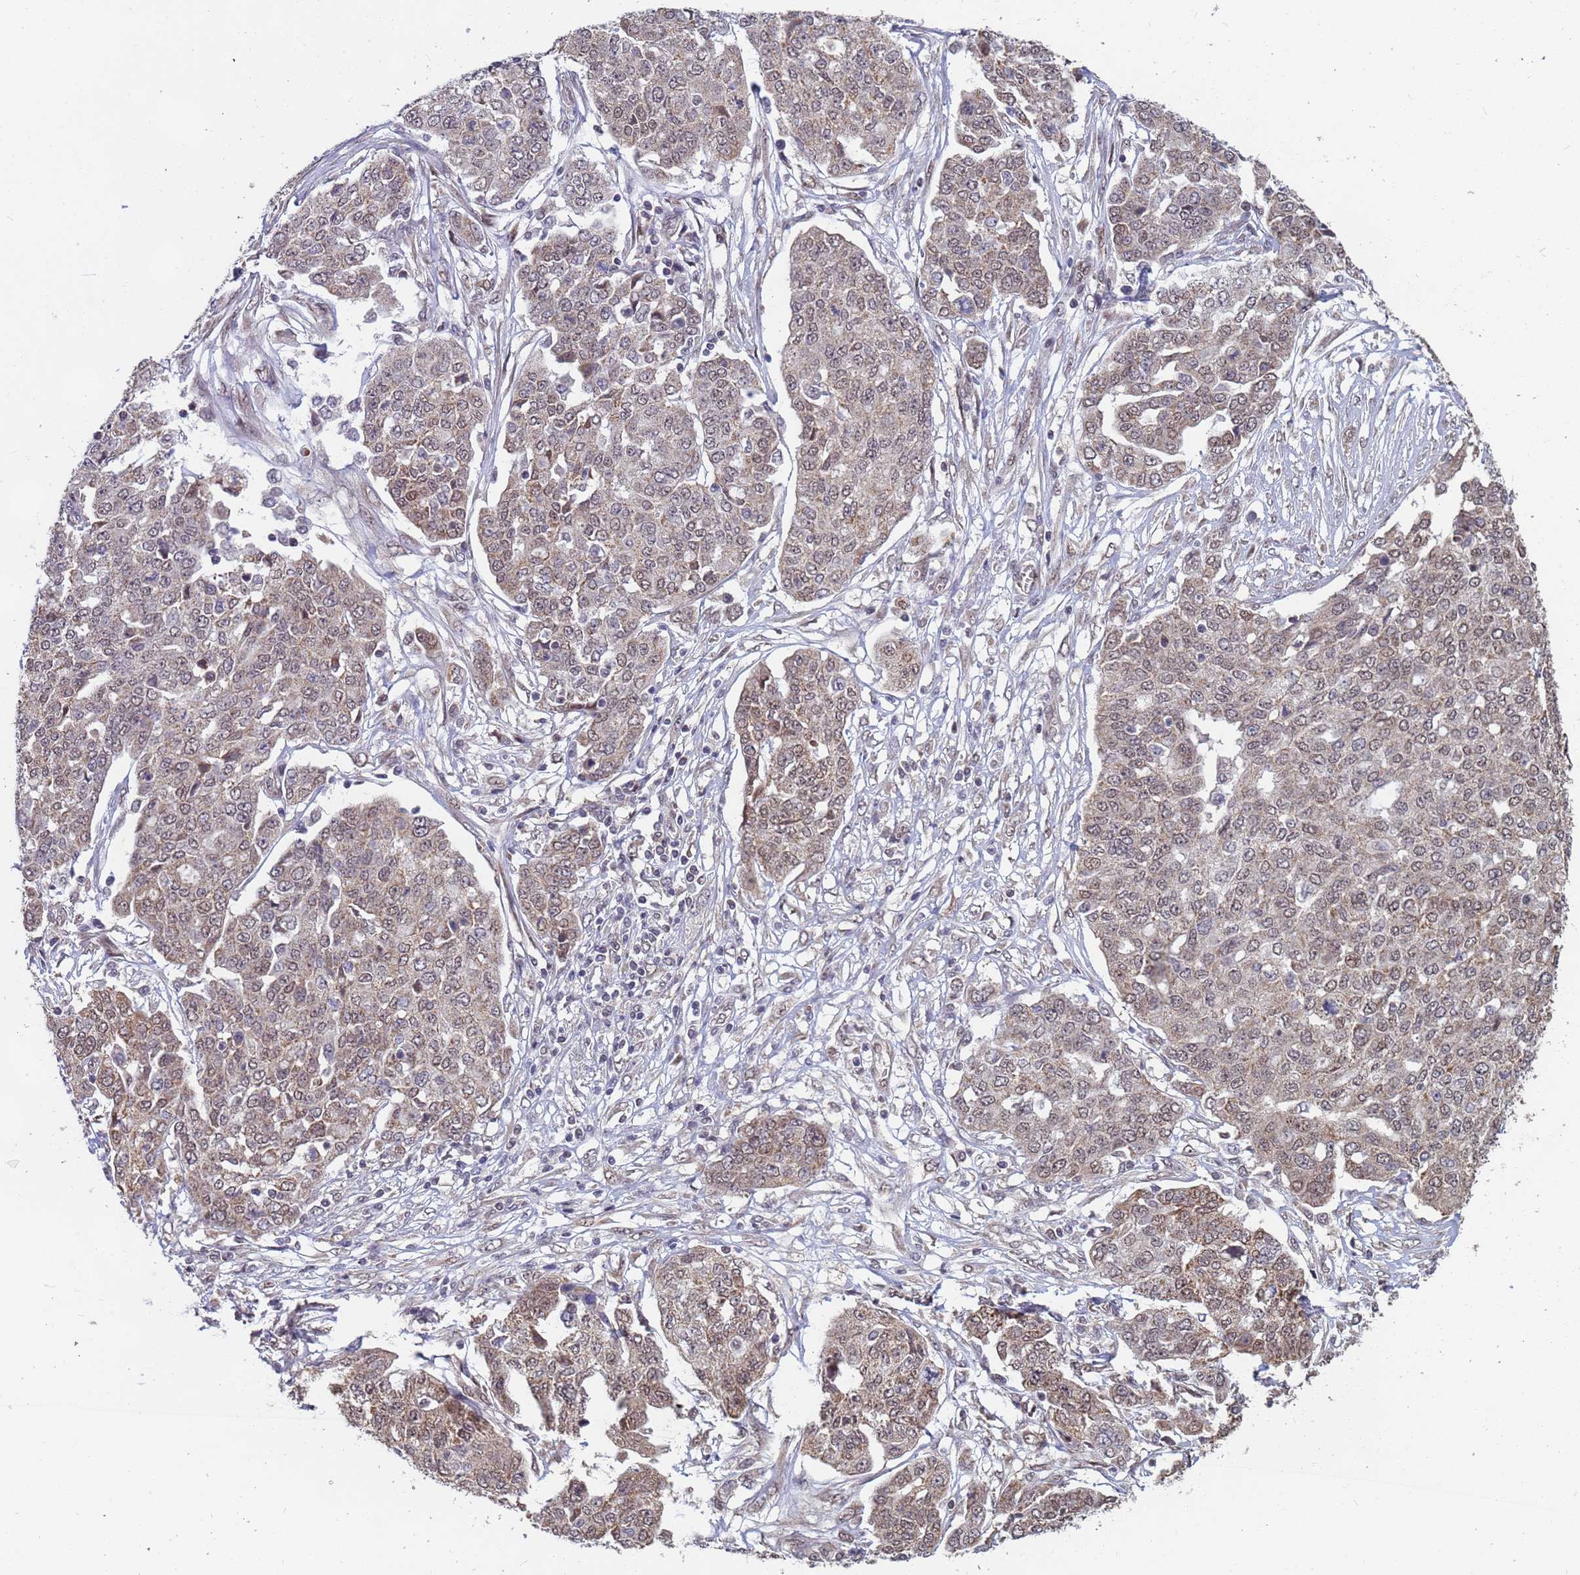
{"staining": {"intensity": "weak", "quantity": "25%-75%", "location": "cytoplasmic/membranous,nuclear"}, "tissue": "ovarian cancer", "cell_type": "Tumor cells", "image_type": "cancer", "snomed": [{"axis": "morphology", "description": "Cystadenocarcinoma, serous, NOS"}, {"axis": "topography", "description": "Soft tissue"}, {"axis": "topography", "description": "Ovary"}], "caption": "Human serous cystadenocarcinoma (ovarian) stained with a protein marker shows weak staining in tumor cells.", "gene": "DENND2B", "patient": {"sex": "female", "age": 57}}